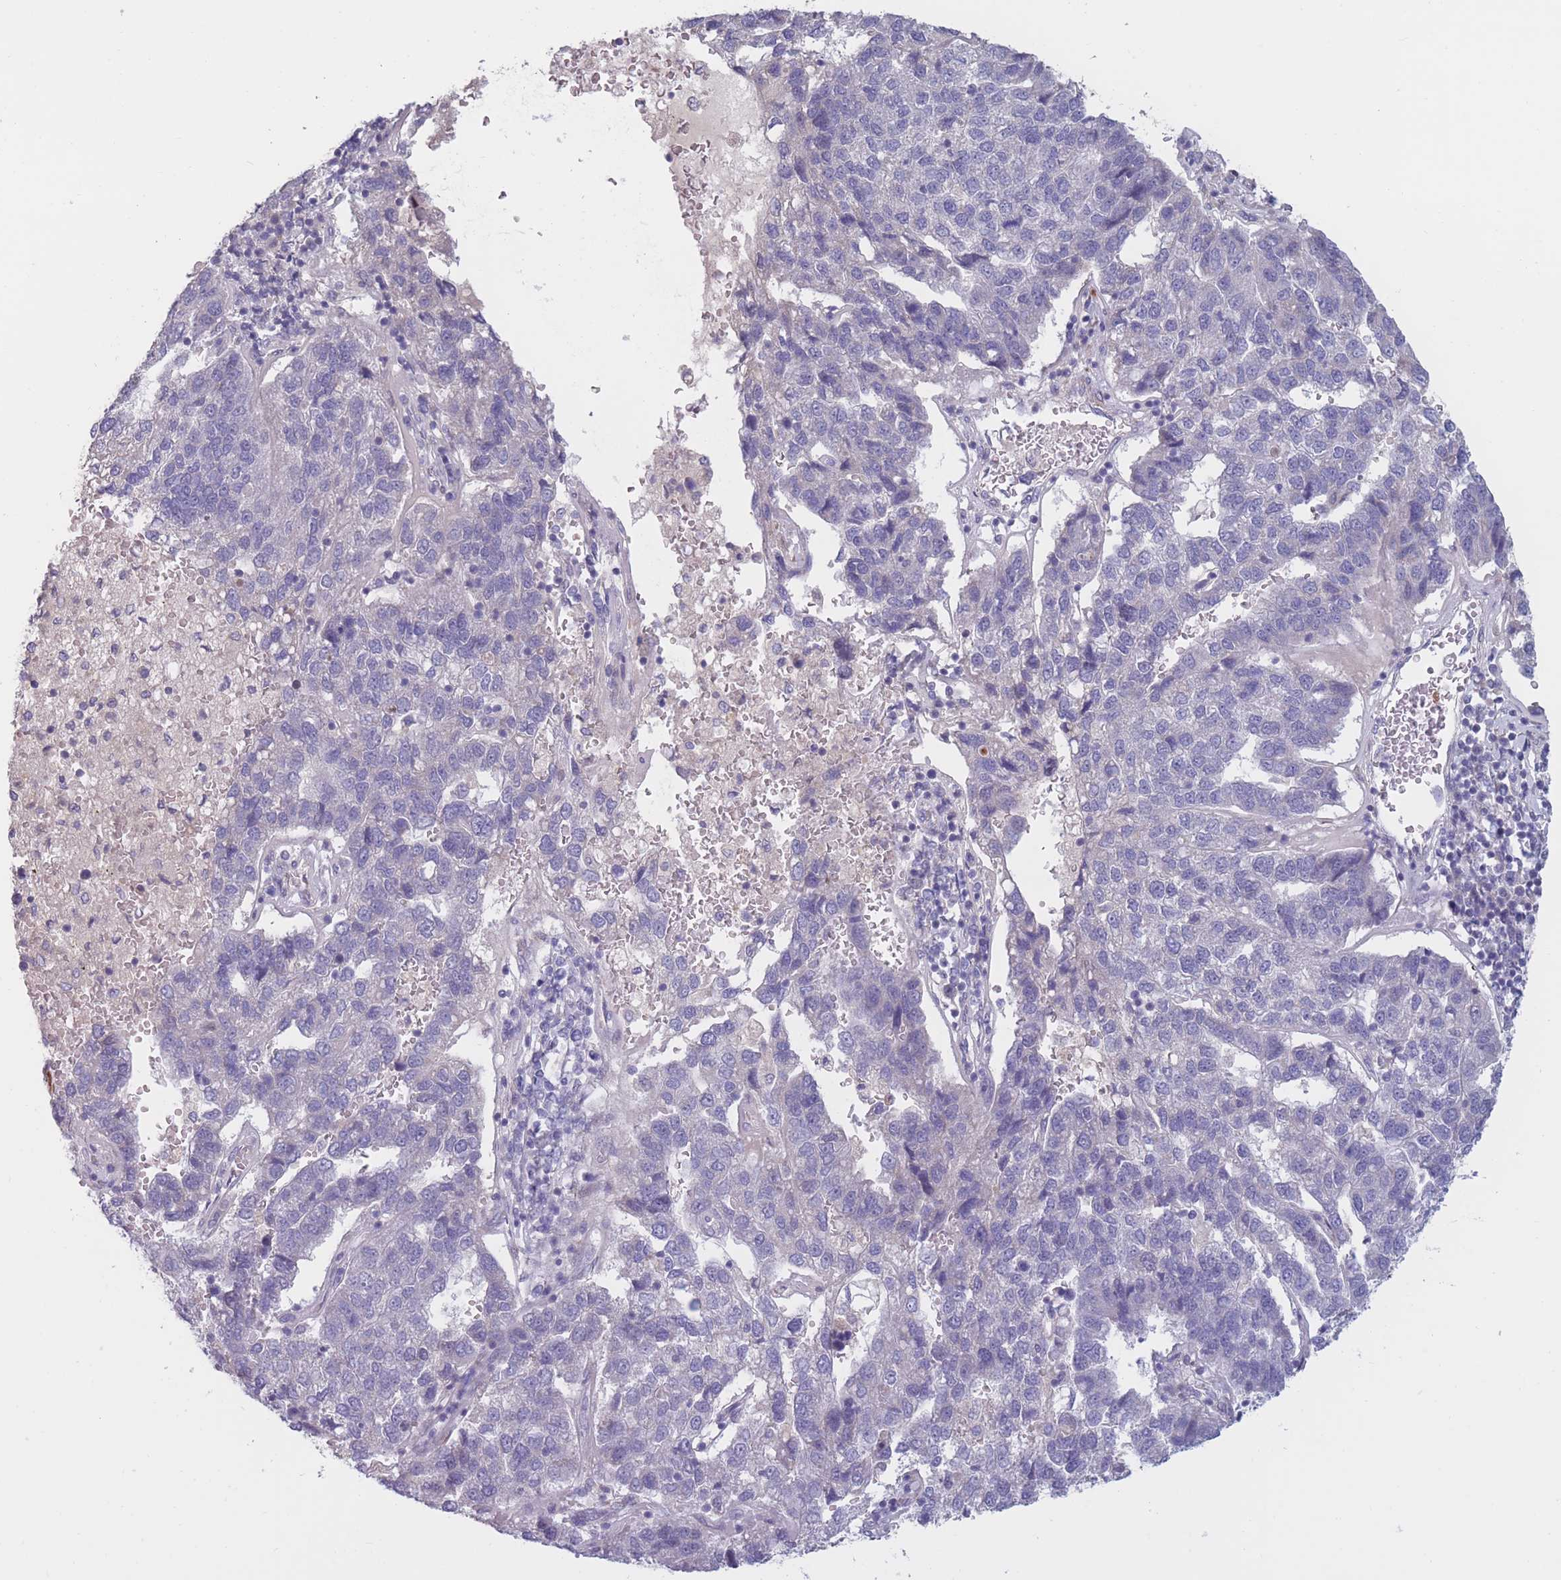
{"staining": {"intensity": "negative", "quantity": "none", "location": "none"}, "tissue": "pancreatic cancer", "cell_type": "Tumor cells", "image_type": "cancer", "snomed": [{"axis": "morphology", "description": "Adenocarcinoma, NOS"}, {"axis": "topography", "description": "Pancreas"}], "caption": "Tumor cells are negative for protein expression in human adenocarcinoma (pancreatic). The staining was performed using DAB to visualize the protein expression in brown, while the nuclei were stained in blue with hematoxylin (Magnification: 20x).", "gene": "CCNQ", "patient": {"sex": "female", "age": 61}}